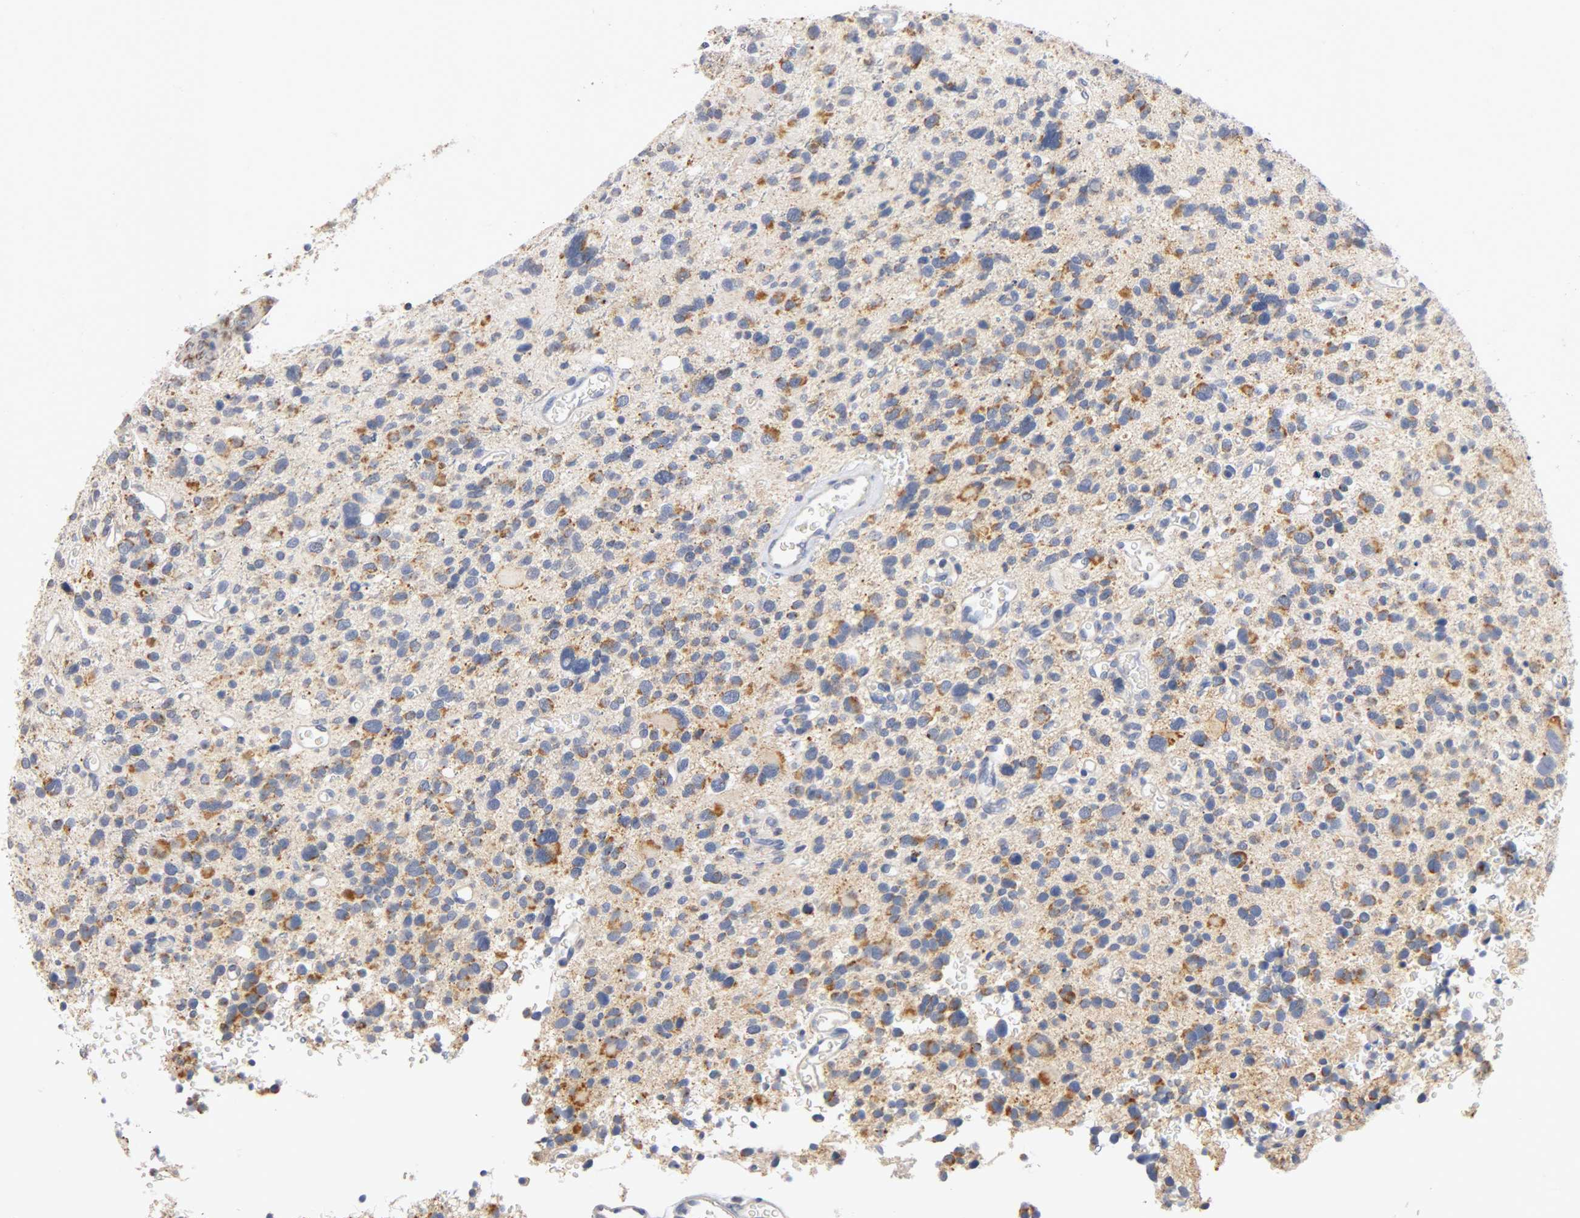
{"staining": {"intensity": "moderate", "quantity": "25%-75%", "location": "cytoplasmic/membranous"}, "tissue": "glioma", "cell_type": "Tumor cells", "image_type": "cancer", "snomed": [{"axis": "morphology", "description": "Glioma, malignant, High grade"}, {"axis": "topography", "description": "Brain"}], "caption": "Moderate cytoplasmic/membranous positivity for a protein is identified in approximately 25%-75% of tumor cells of high-grade glioma (malignant) using immunohistochemistry.", "gene": "PCSK6", "patient": {"sex": "male", "age": 48}}